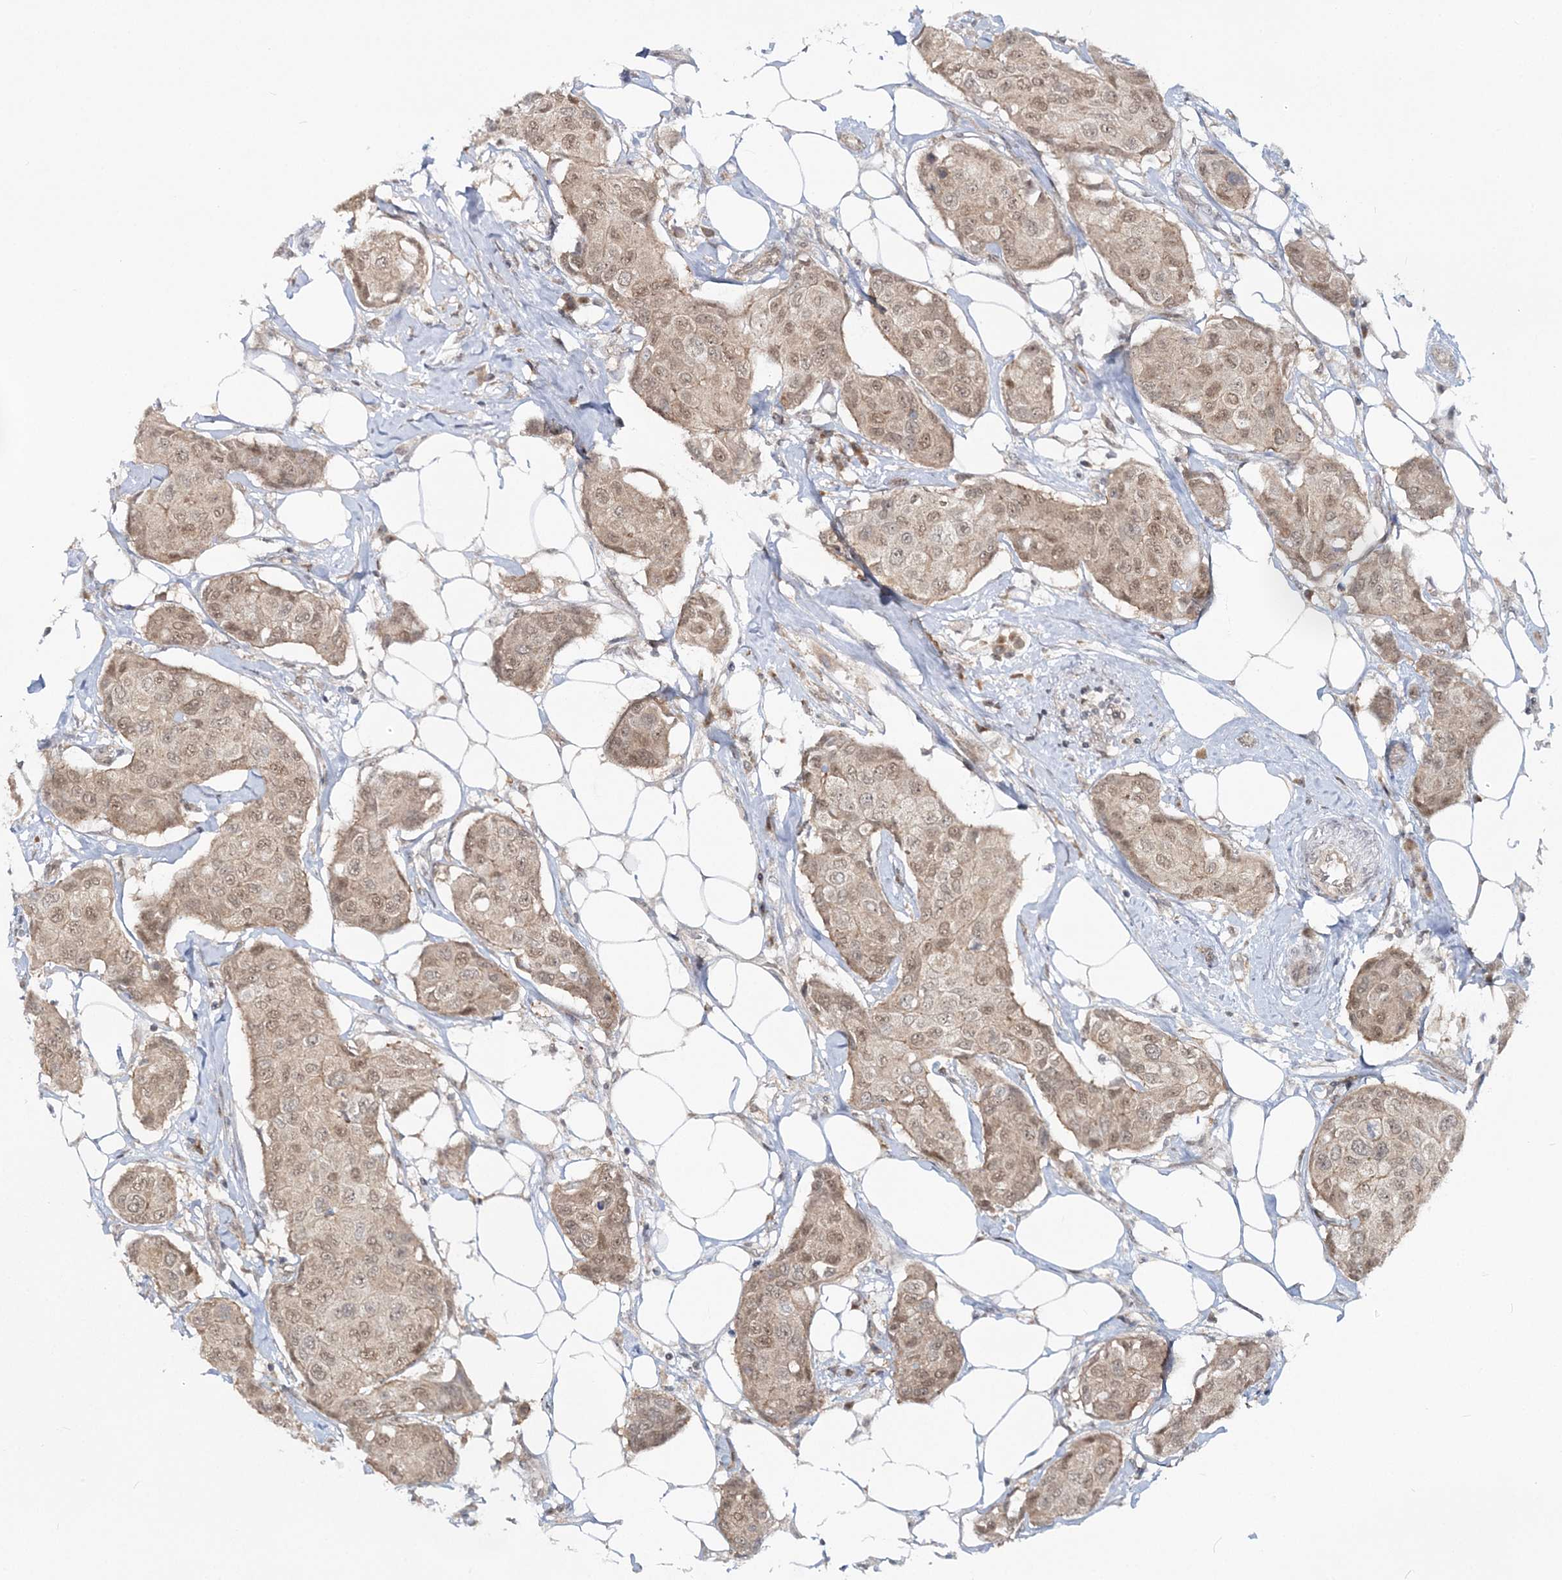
{"staining": {"intensity": "weak", "quantity": ">75%", "location": "cytoplasmic/membranous,nuclear"}, "tissue": "breast cancer", "cell_type": "Tumor cells", "image_type": "cancer", "snomed": [{"axis": "morphology", "description": "Duct carcinoma"}, {"axis": "topography", "description": "Breast"}], "caption": "DAB (3,3'-diaminobenzidine) immunohistochemical staining of human invasive ductal carcinoma (breast) exhibits weak cytoplasmic/membranous and nuclear protein staining in about >75% of tumor cells. Immunohistochemistry stains the protein in brown and the nuclei are stained blue.", "gene": "ZFAND6", "patient": {"sex": "female", "age": 80}}